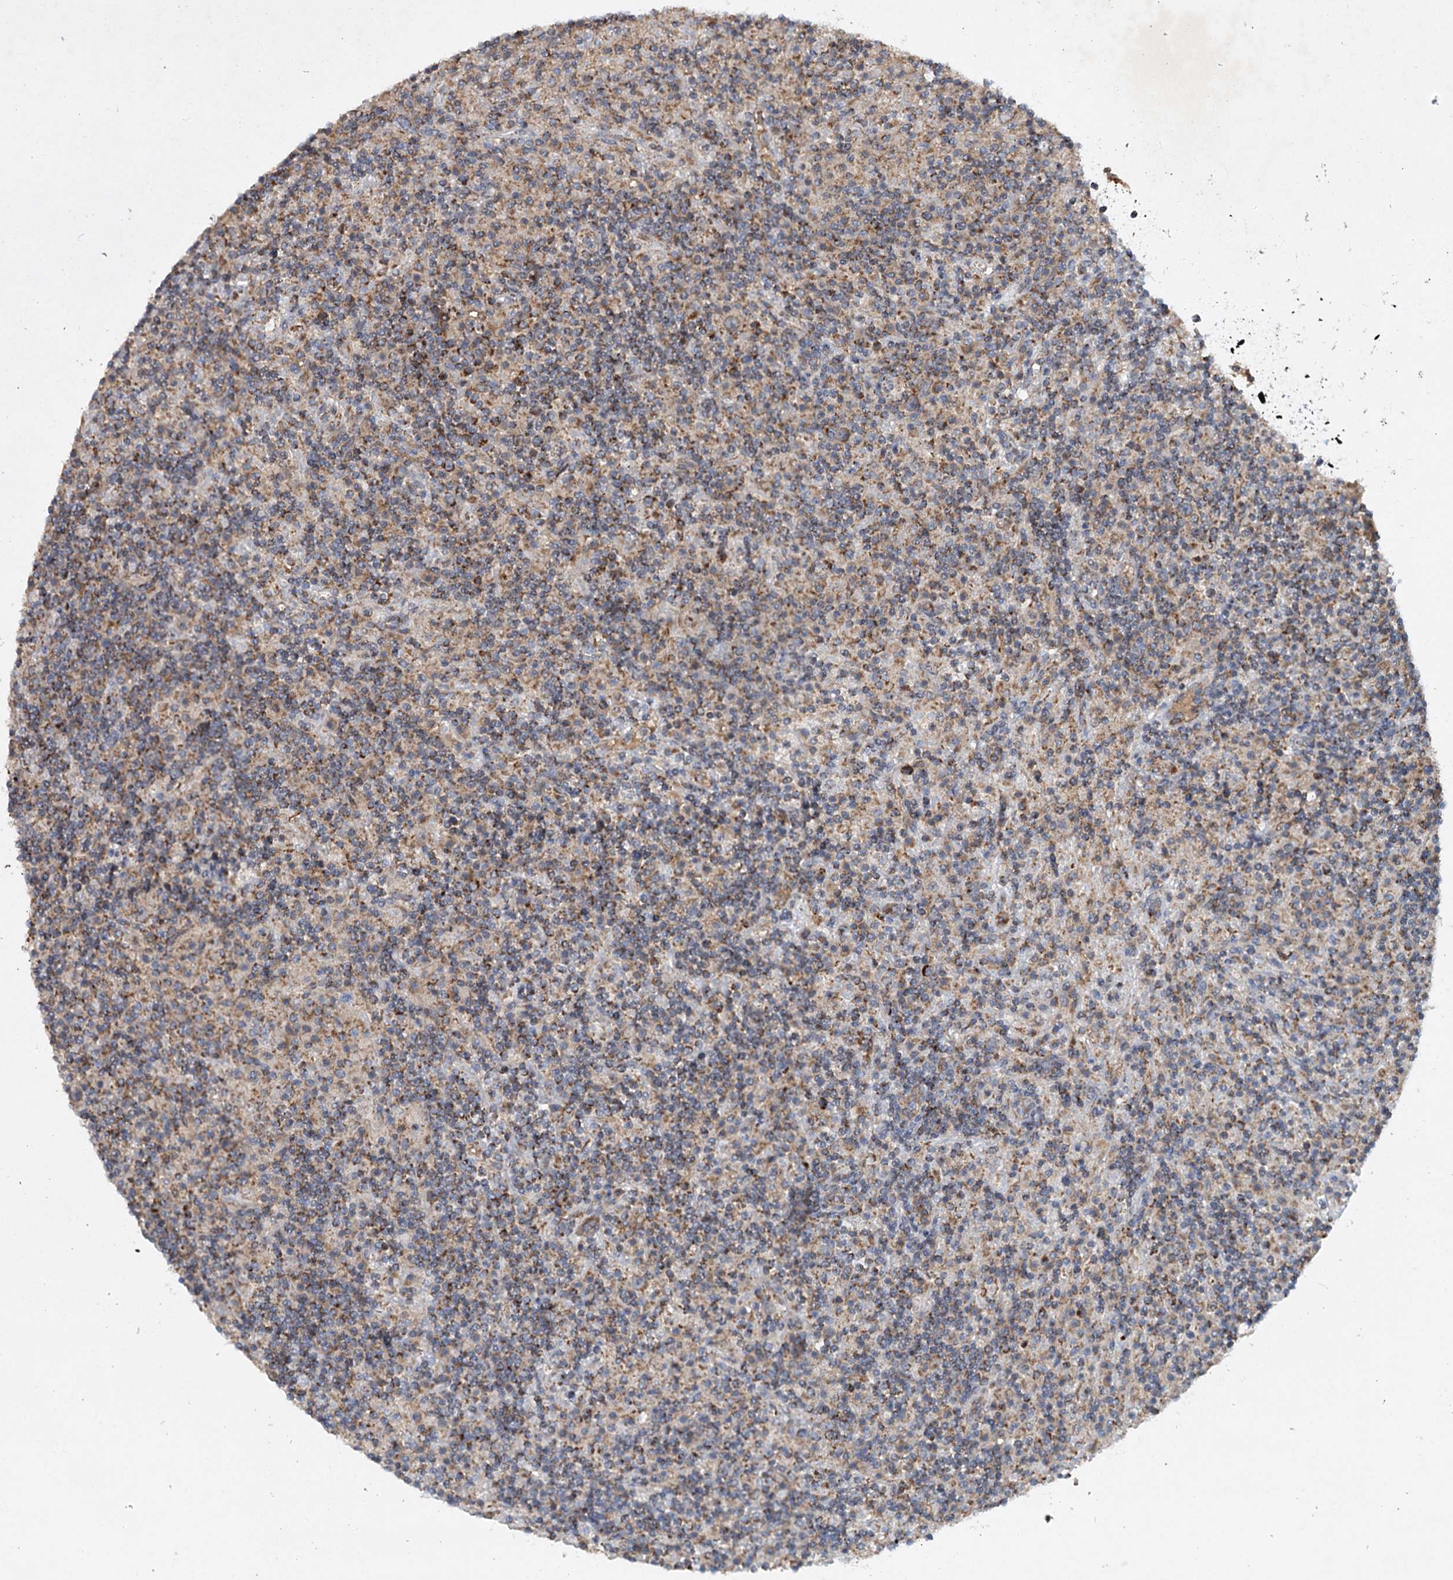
{"staining": {"intensity": "weak", "quantity": ">75%", "location": "cytoplasmic/membranous"}, "tissue": "lymphoma", "cell_type": "Tumor cells", "image_type": "cancer", "snomed": [{"axis": "morphology", "description": "Hodgkin's disease, NOS"}, {"axis": "topography", "description": "Lymph node"}], "caption": "A brown stain shows weak cytoplasmic/membranous expression of a protein in human Hodgkin's disease tumor cells.", "gene": "MRPL44", "patient": {"sex": "male", "age": 70}}